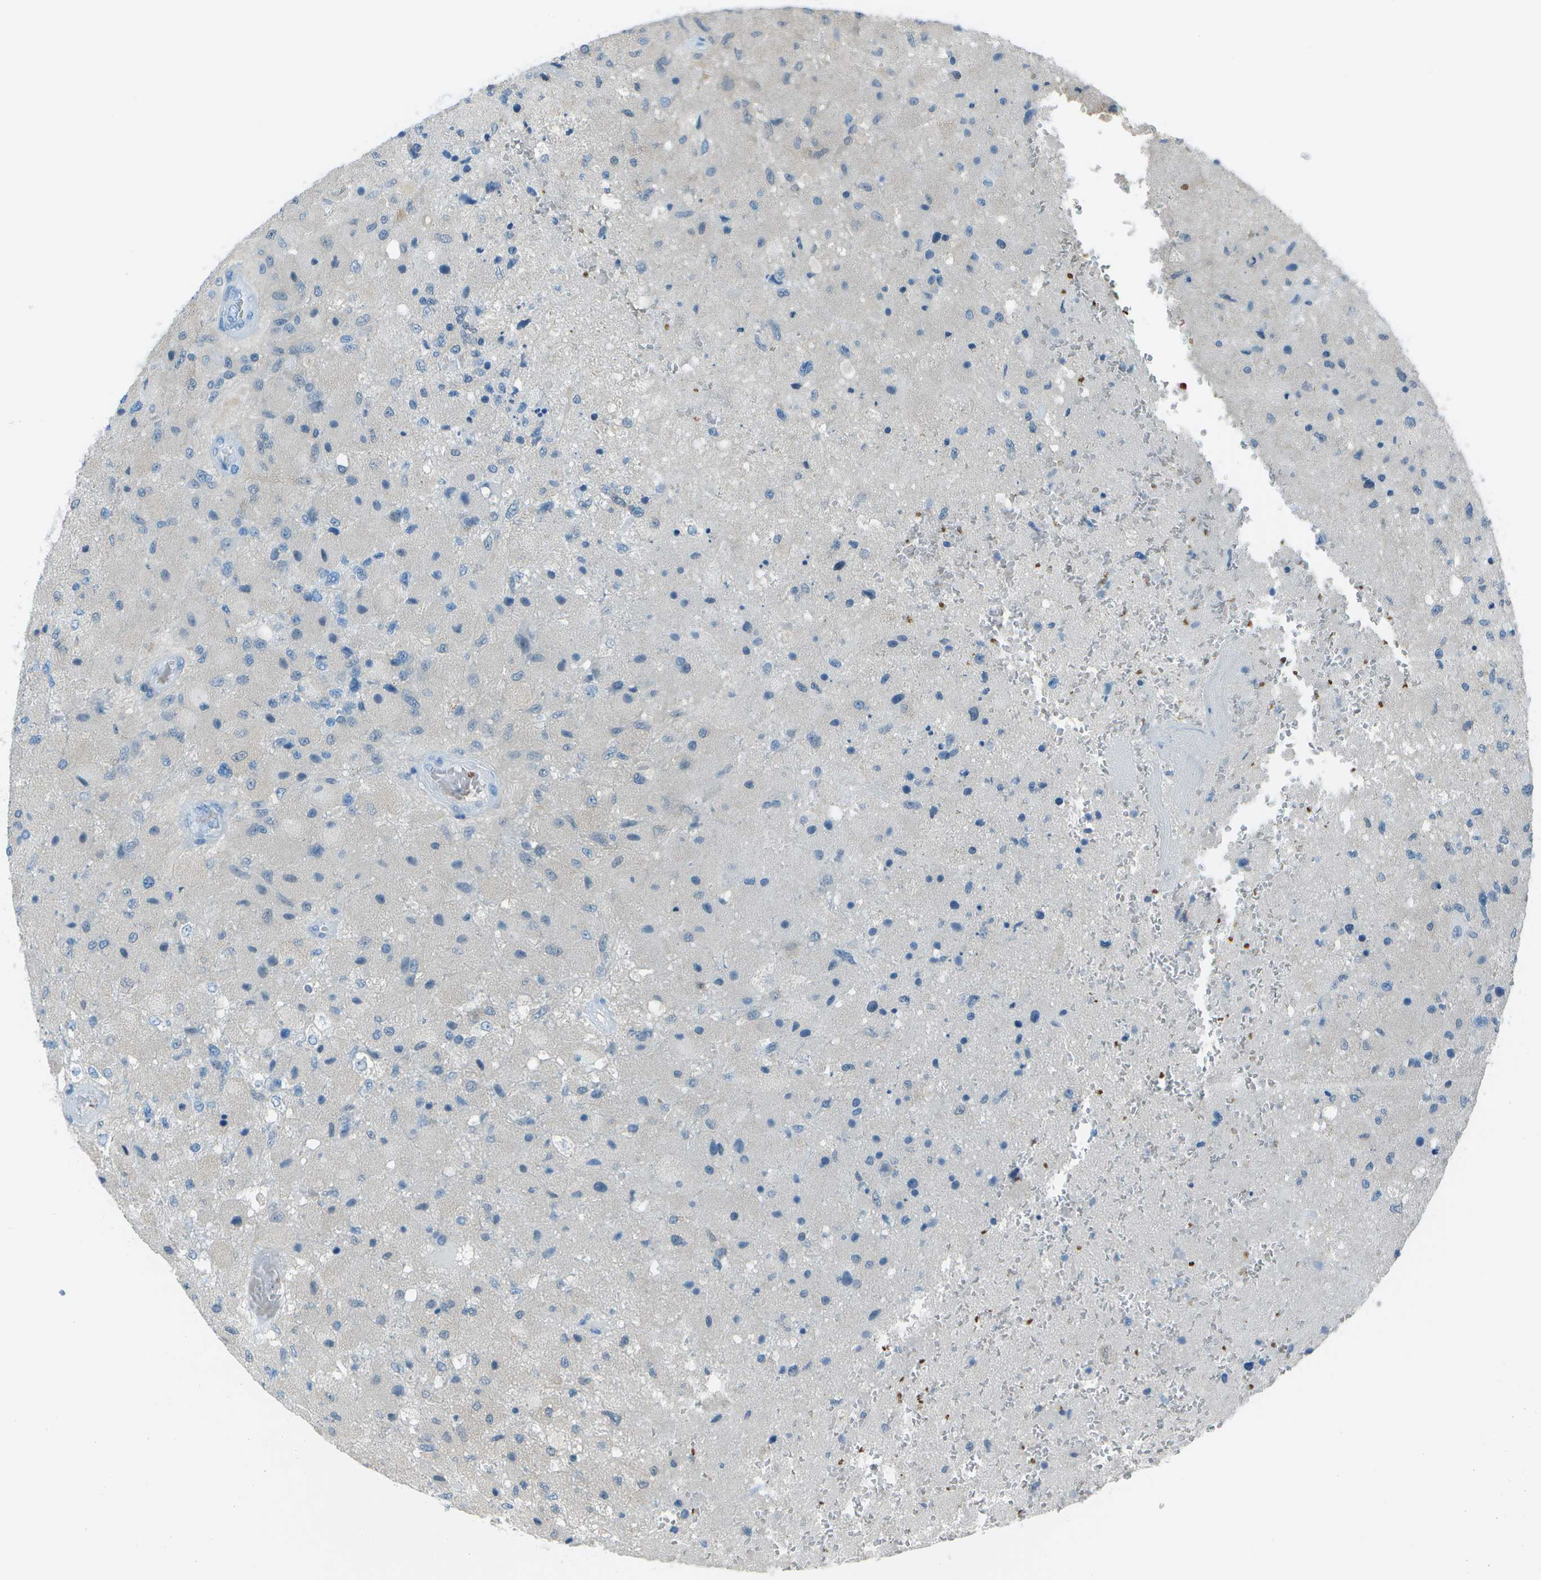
{"staining": {"intensity": "negative", "quantity": "none", "location": "none"}, "tissue": "glioma", "cell_type": "Tumor cells", "image_type": "cancer", "snomed": [{"axis": "morphology", "description": "Normal tissue, NOS"}, {"axis": "morphology", "description": "Glioma, malignant, High grade"}, {"axis": "topography", "description": "Cerebral cortex"}], "caption": "There is no significant expression in tumor cells of malignant high-grade glioma. (DAB (3,3'-diaminobenzidine) immunohistochemistry (IHC) visualized using brightfield microscopy, high magnification).", "gene": "ASL", "patient": {"sex": "male", "age": 77}}